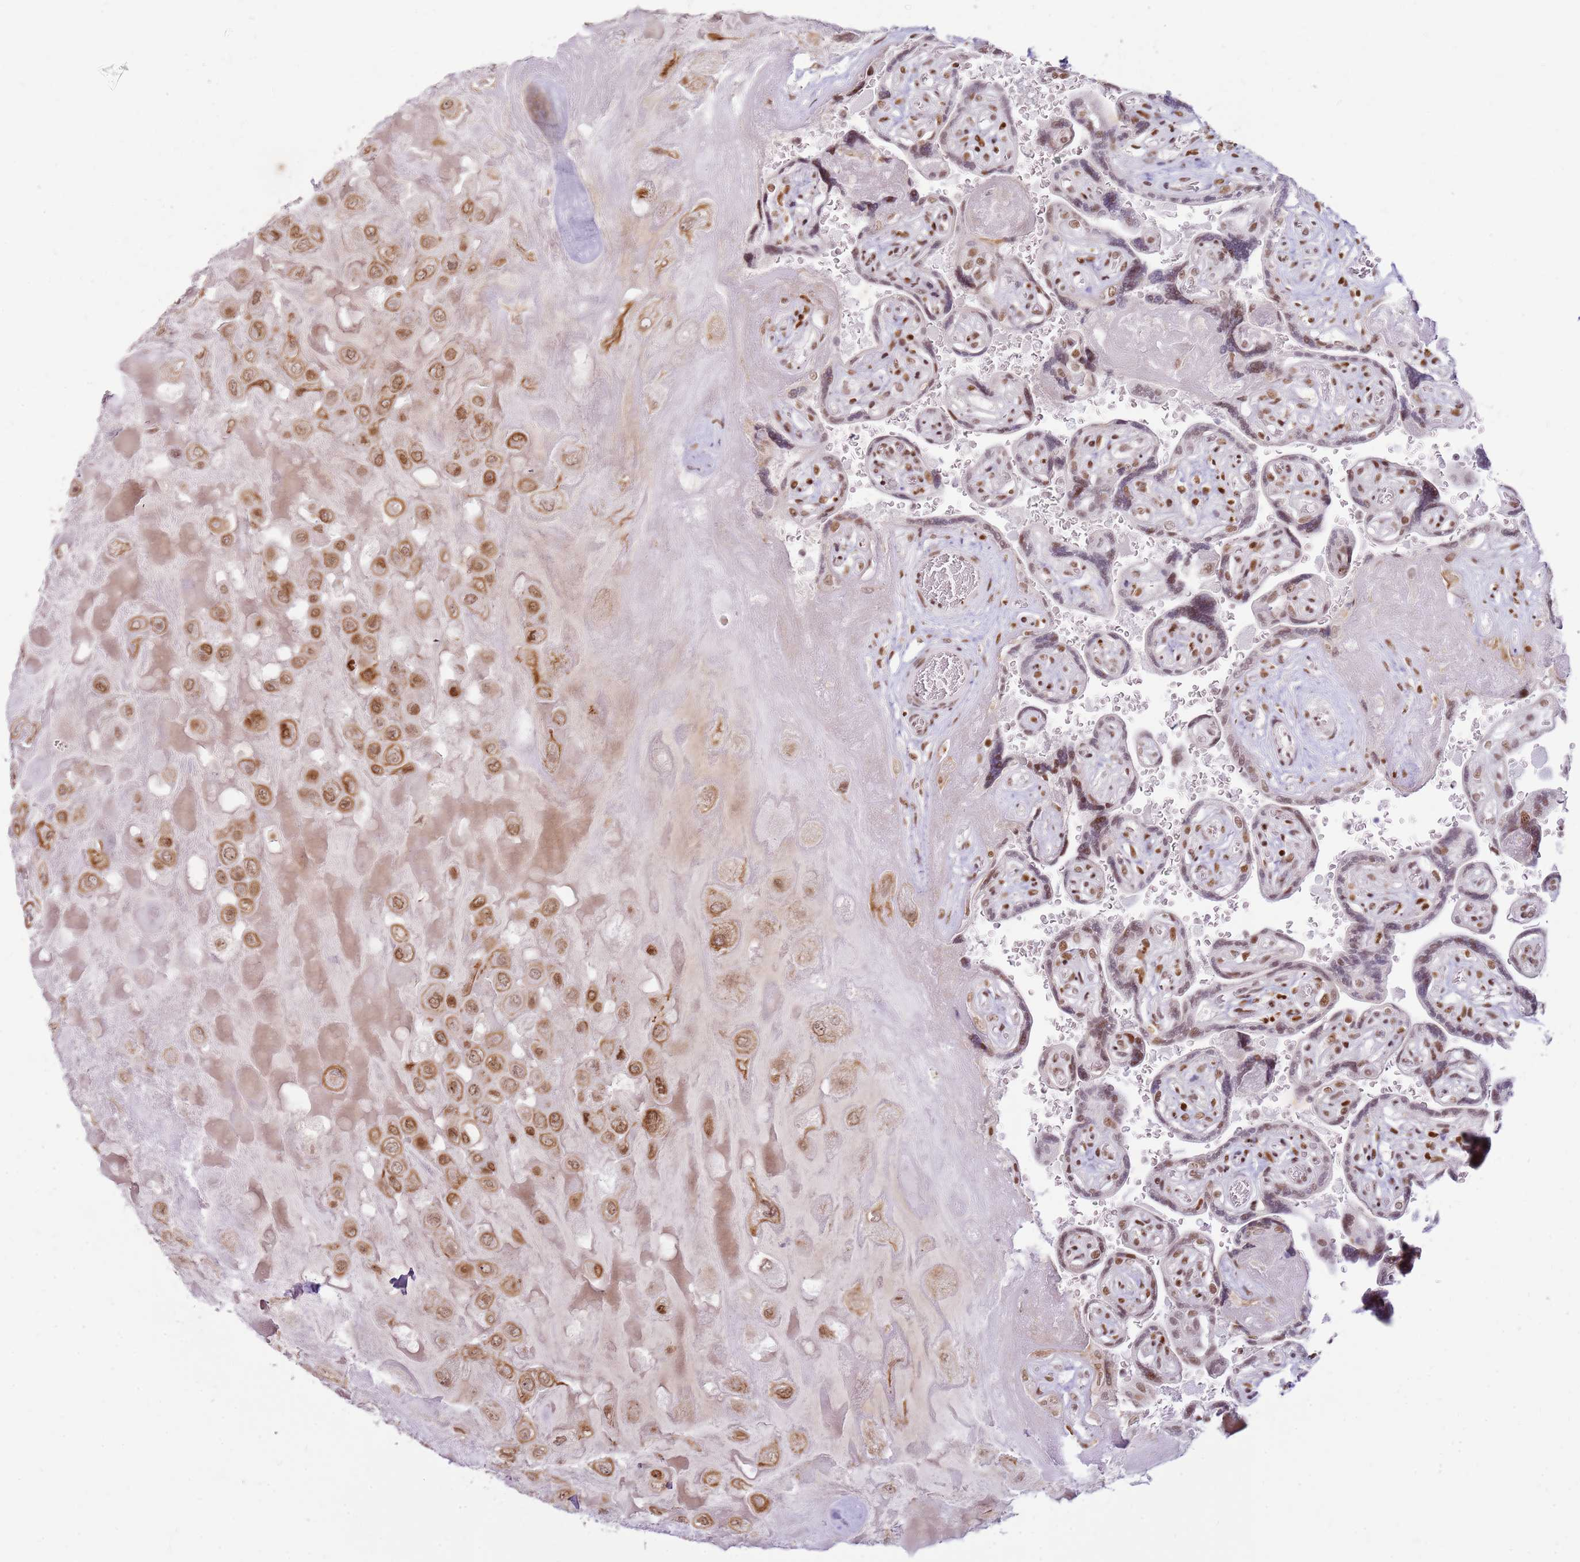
{"staining": {"intensity": "moderate", "quantity": ">75%", "location": "nuclear"}, "tissue": "placenta", "cell_type": "Decidual cells", "image_type": "normal", "snomed": [{"axis": "morphology", "description": "Normal tissue, NOS"}, {"axis": "topography", "description": "Placenta"}], "caption": "Immunohistochemical staining of normal placenta shows moderate nuclear protein positivity in approximately >75% of decidual cells.", "gene": "PHC2", "patient": {"sex": "female", "age": 32}}